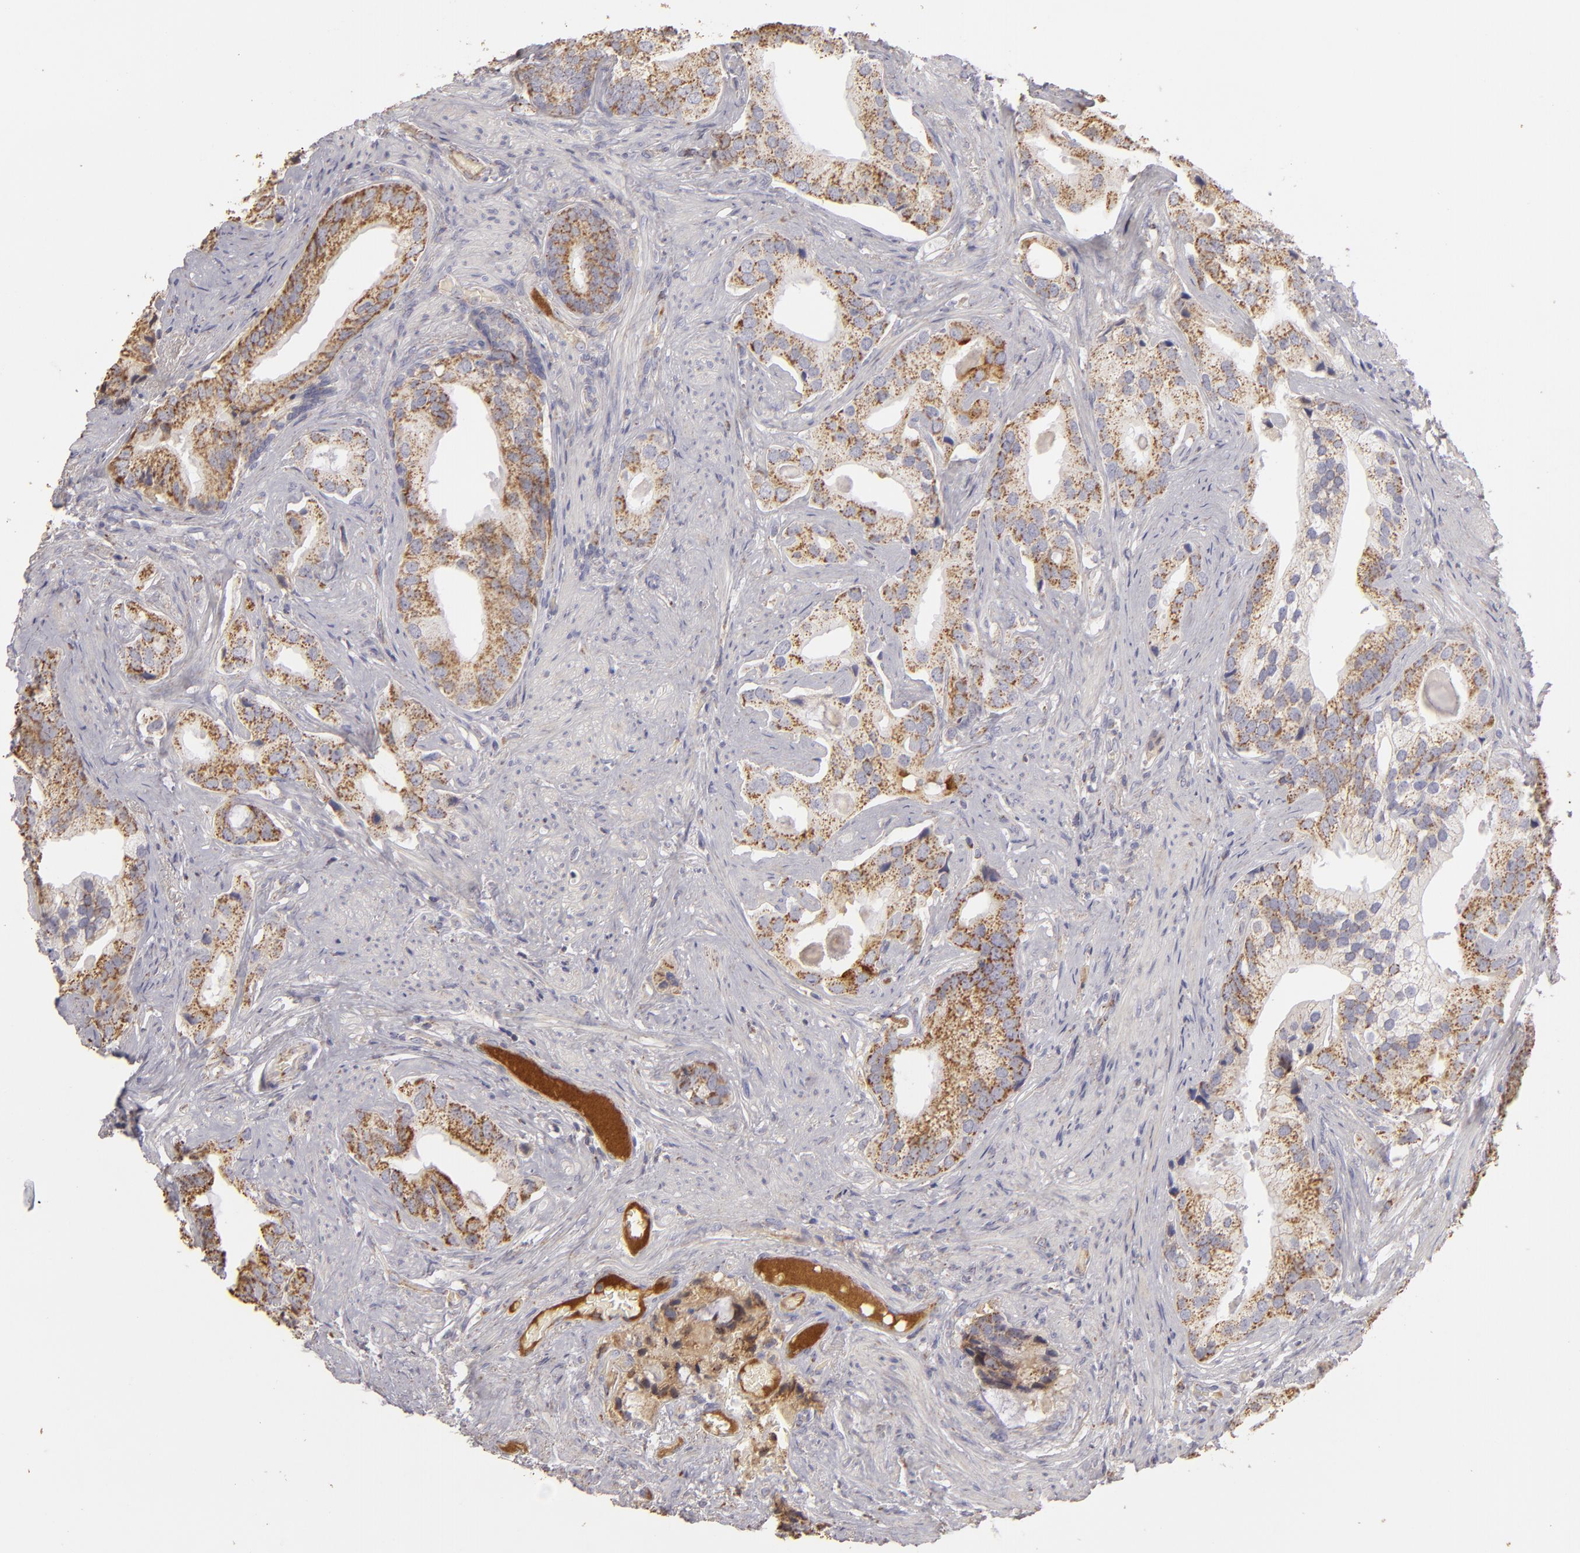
{"staining": {"intensity": "moderate", "quantity": ">75%", "location": "cytoplasmic/membranous"}, "tissue": "prostate cancer", "cell_type": "Tumor cells", "image_type": "cancer", "snomed": [{"axis": "morphology", "description": "Adenocarcinoma, Low grade"}, {"axis": "topography", "description": "Prostate"}], "caption": "A medium amount of moderate cytoplasmic/membranous positivity is appreciated in about >75% of tumor cells in adenocarcinoma (low-grade) (prostate) tissue.", "gene": "CFB", "patient": {"sex": "male", "age": 71}}